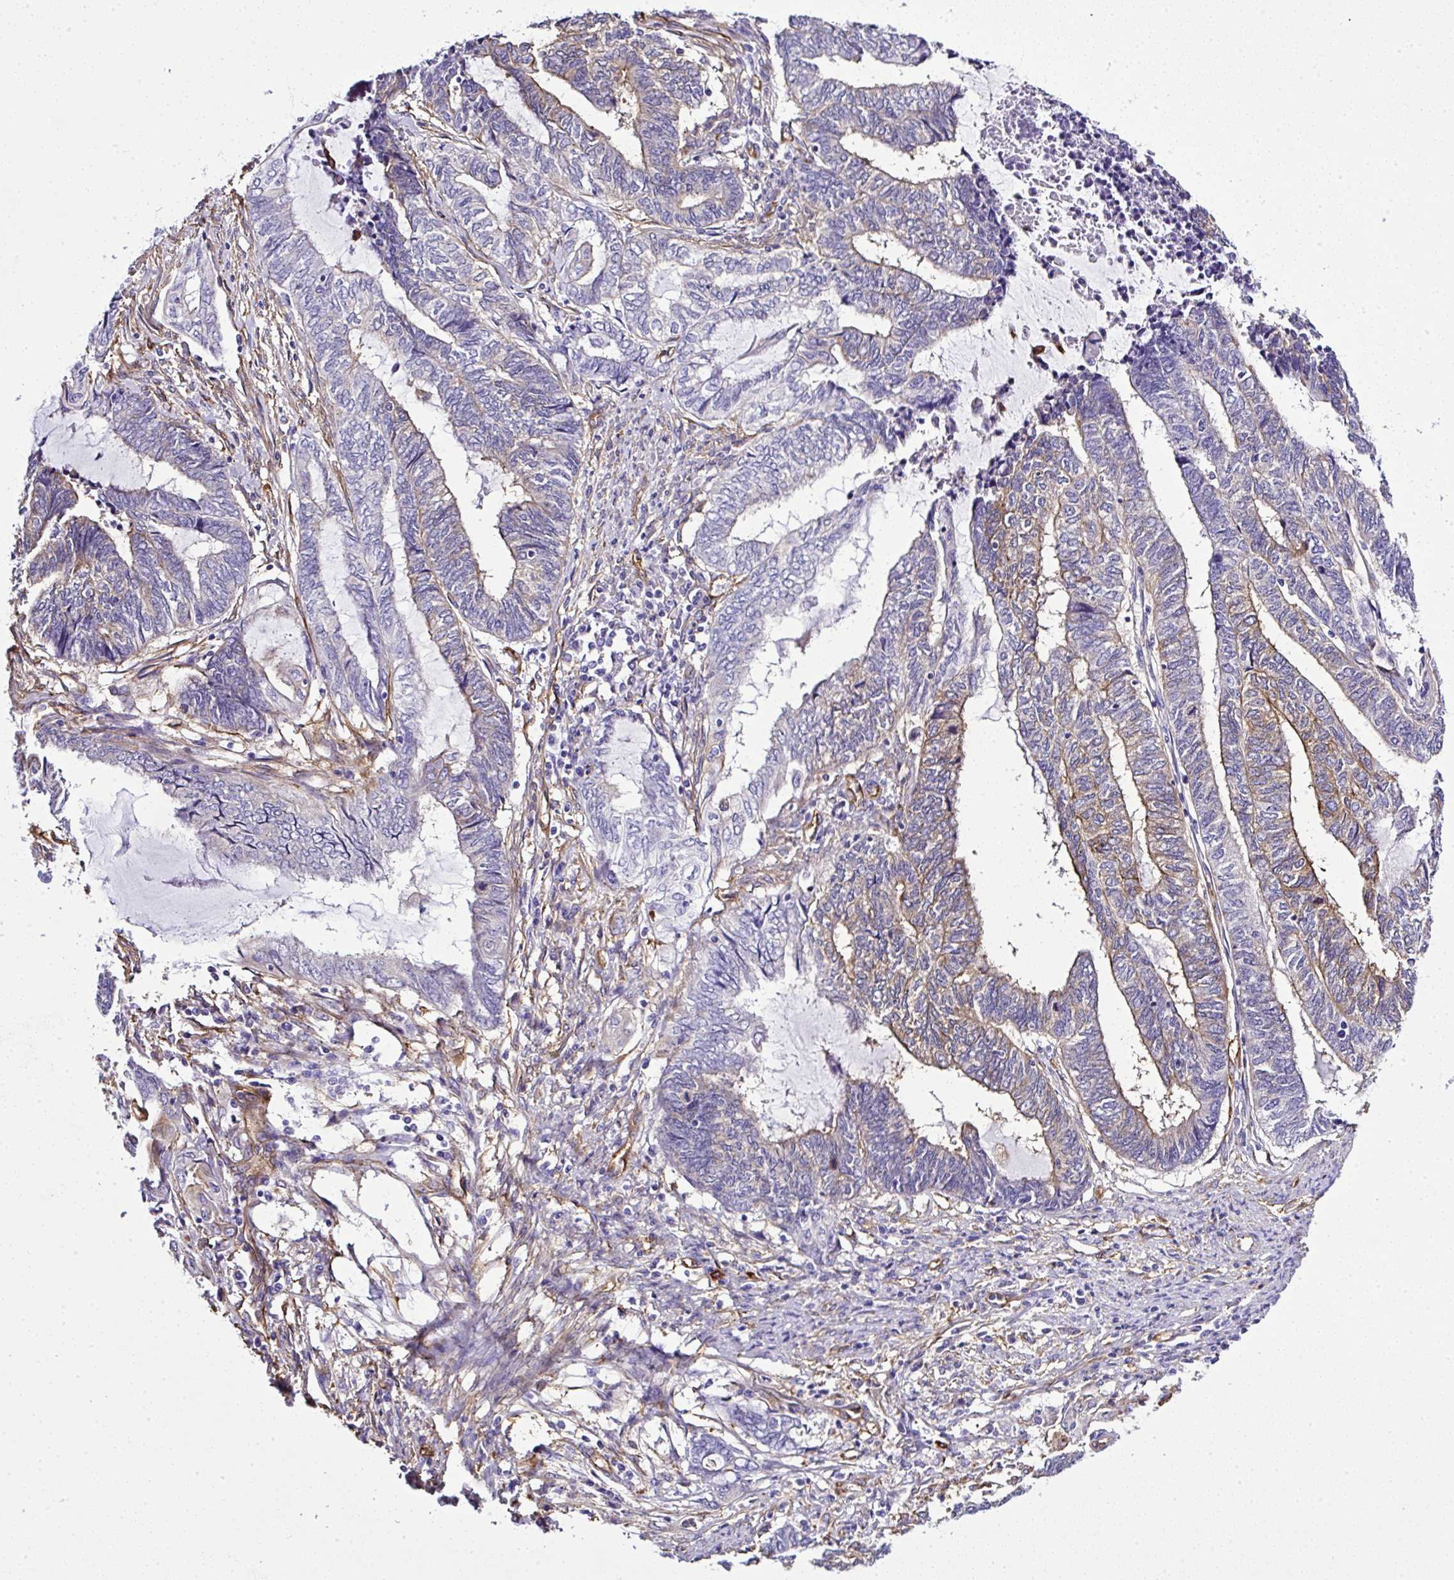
{"staining": {"intensity": "moderate", "quantity": "<25%", "location": "cytoplasmic/membranous"}, "tissue": "endometrial cancer", "cell_type": "Tumor cells", "image_type": "cancer", "snomed": [{"axis": "morphology", "description": "Adenocarcinoma, NOS"}, {"axis": "topography", "description": "Uterus"}, {"axis": "topography", "description": "Endometrium"}], "caption": "A high-resolution micrograph shows IHC staining of adenocarcinoma (endometrial), which displays moderate cytoplasmic/membranous expression in approximately <25% of tumor cells. Immunohistochemistry (ihc) stains the protein in brown and the nuclei are stained blue.", "gene": "MAGEB5", "patient": {"sex": "female", "age": 70}}